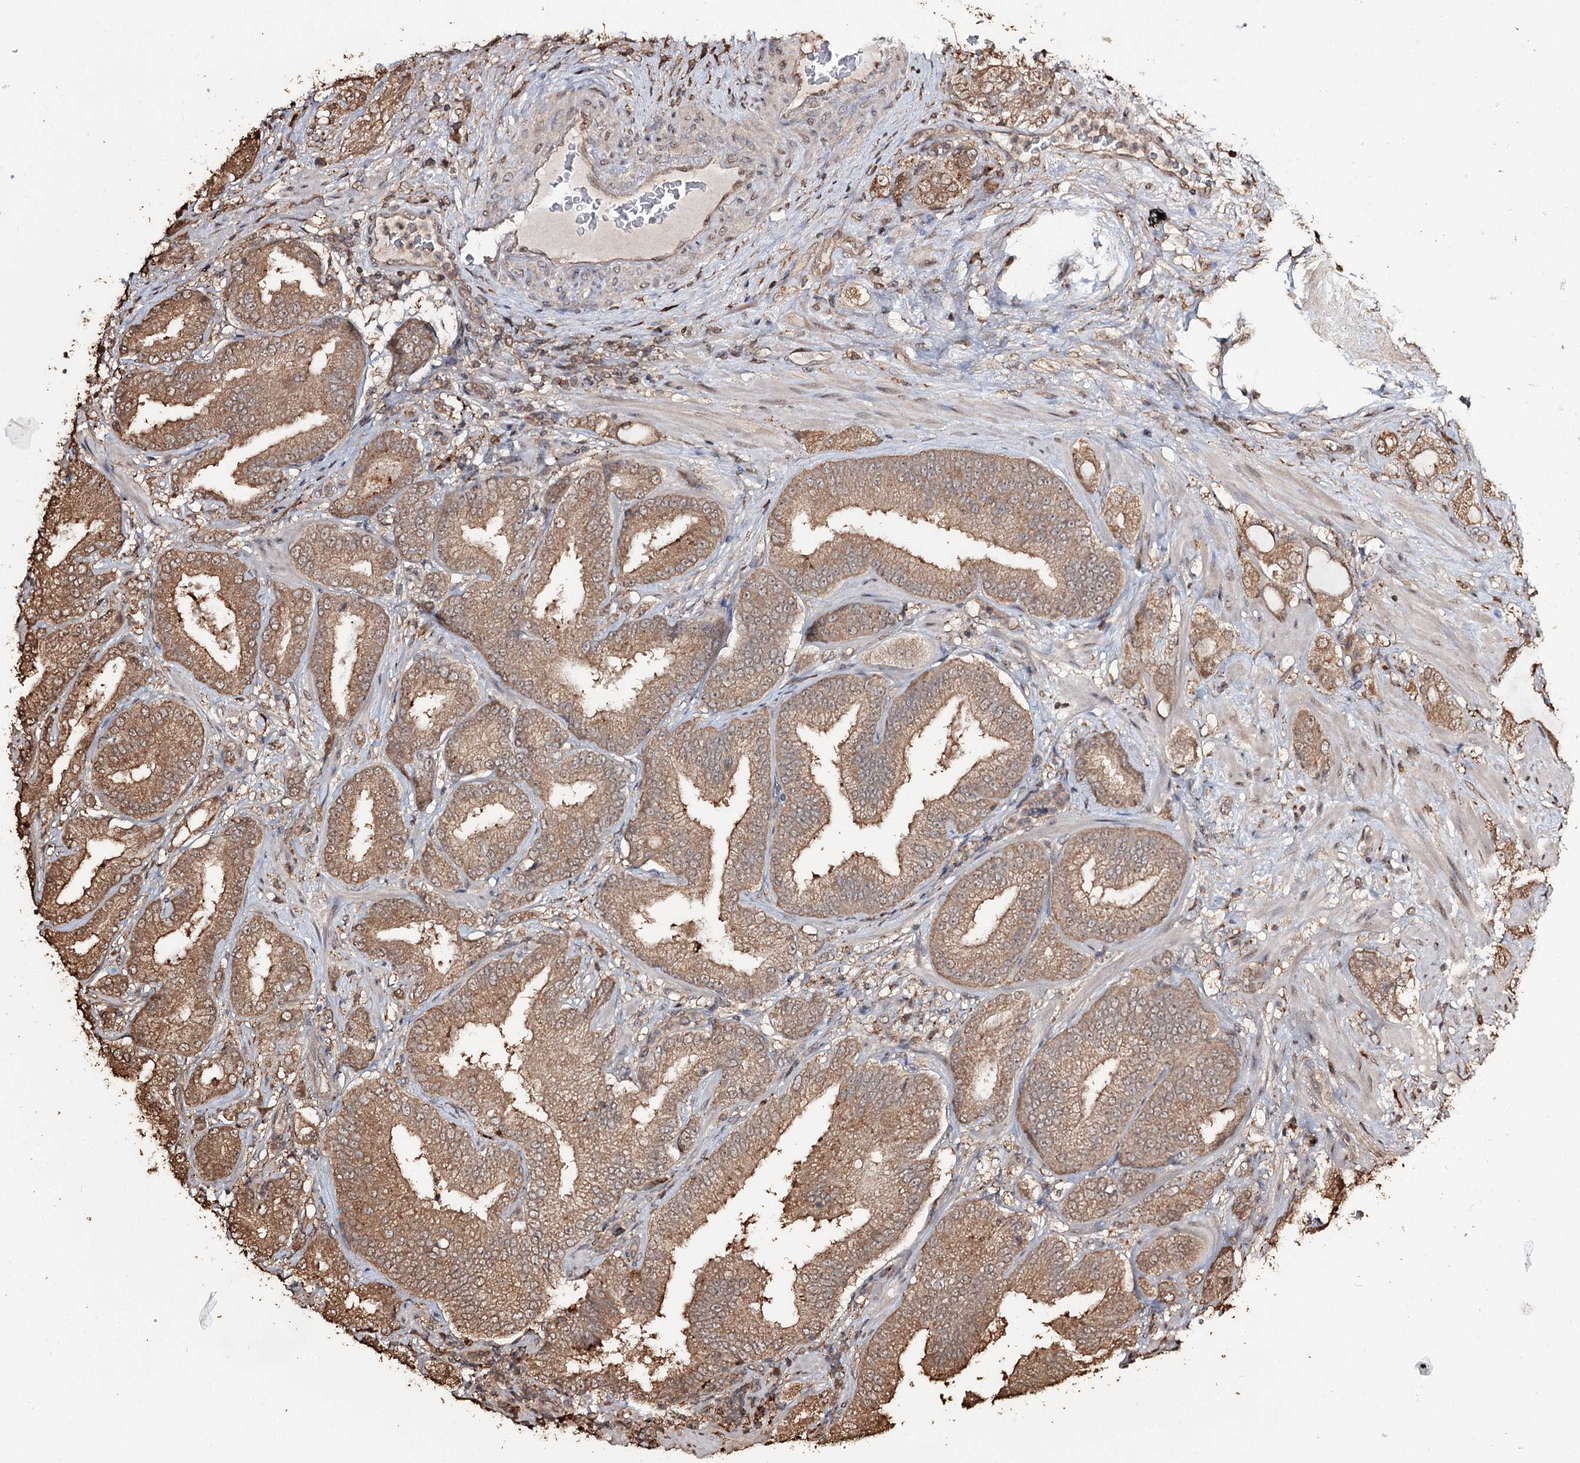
{"staining": {"intensity": "moderate", "quantity": ">75%", "location": "cytoplasmic/membranous"}, "tissue": "prostate cancer", "cell_type": "Tumor cells", "image_type": "cancer", "snomed": [{"axis": "morphology", "description": "Adenocarcinoma, High grade"}, {"axis": "topography", "description": "Prostate"}], "caption": "High-grade adenocarcinoma (prostate) stained for a protein demonstrates moderate cytoplasmic/membranous positivity in tumor cells. (brown staining indicates protein expression, while blue staining denotes nuclei).", "gene": "PLCH1", "patient": {"sex": "male", "age": 64}}